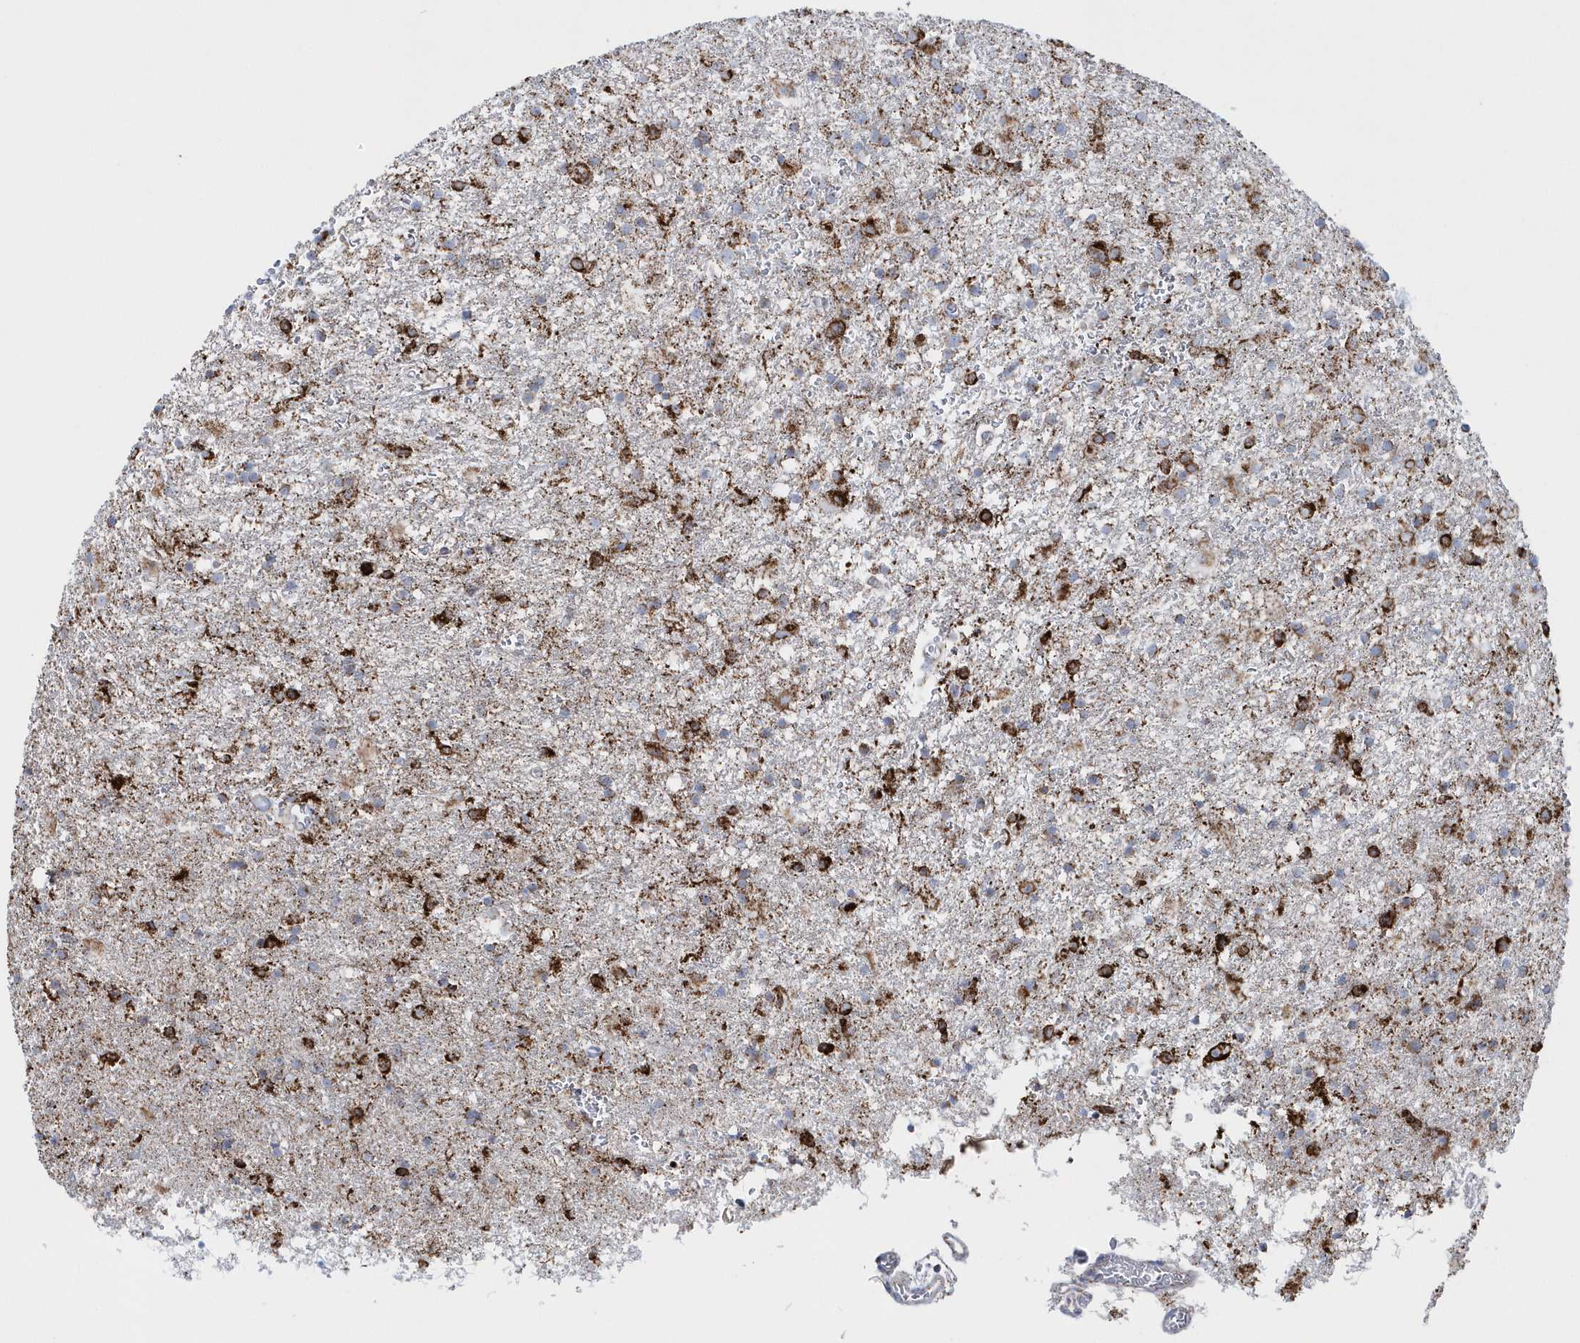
{"staining": {"intensity": "moderate", "quantity": ">75%", "location": "cytoplasmic/membranous"}, "tissue": "glioma", "cell_type": "Tumor cells", "image_type": "cancer", "snomed": [{"axis": "morphology", "description": "Glioma, malignant, Low grade"}, {"axis": "topography", "description": "Brain"}], "caption": "Malignant glioma (low-grade) stained with immunohistochemistry (IHC) displays moderate cytoplasmic/membranous positivity in about >75% of tumor cells. (DAB (3,3'-diaminobenzidine) = brown stain, brightfield microscopy at high magnification).", "gene": "TMCO6", "patient": {"sex": "male", "age": 65}}